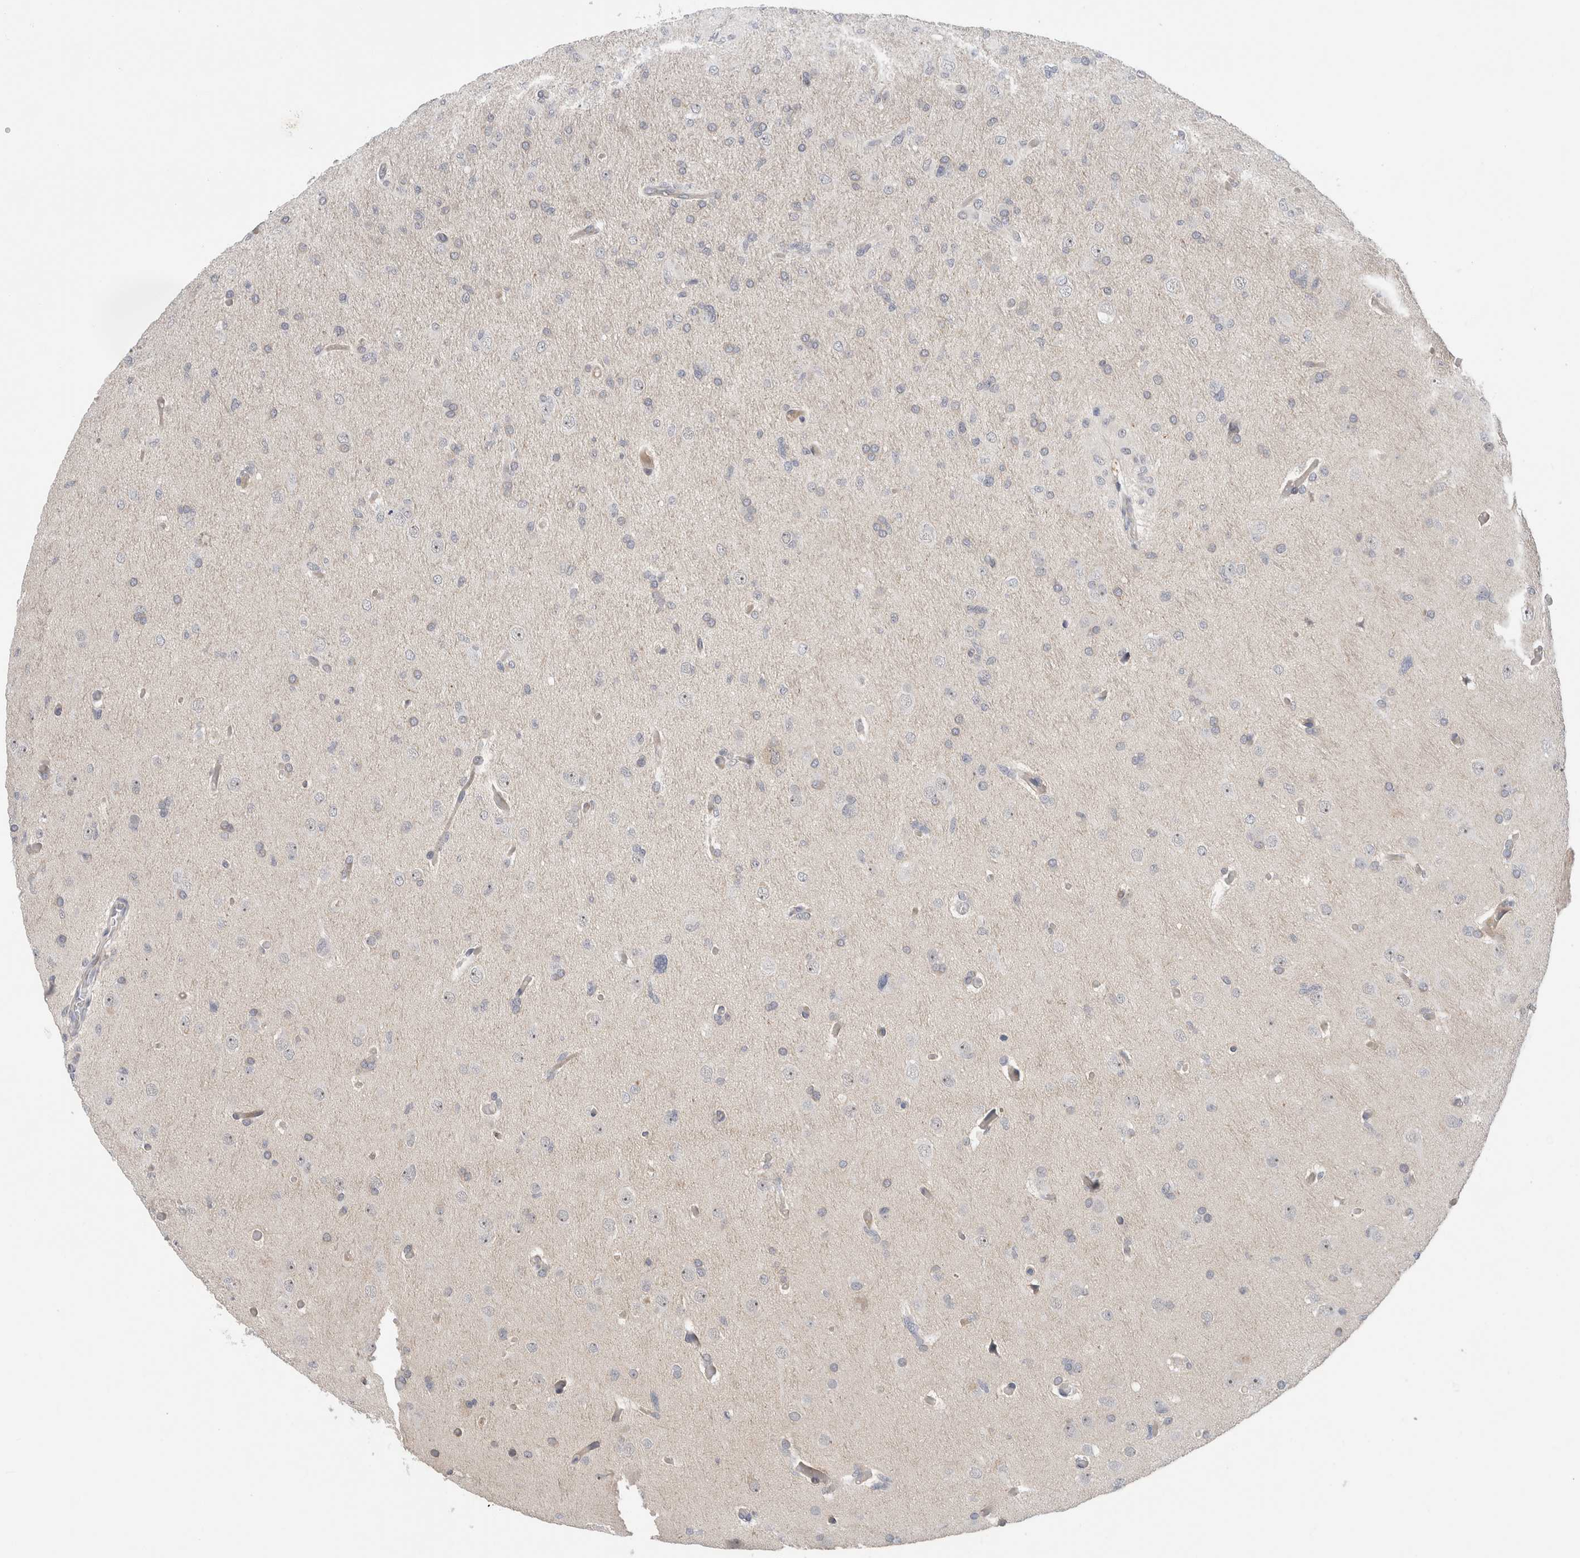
{"staining": {"intensity": "negative", "quantity": "none", "location": "none"}, "tissue": "glioma", "cell_type": "Tumor cells", "image_type": "cancer", "snomed": [{"axis": "morphology", "description": "Glioma, malignant, High grade"}, {"axis": "topography", "description": "Cerebral cortex"}], "caption": "The photomicrograph displays no staining of tumor cells in glioma.", "gene": "HCN3", "patient": {"sex": "female", "age": 36}}